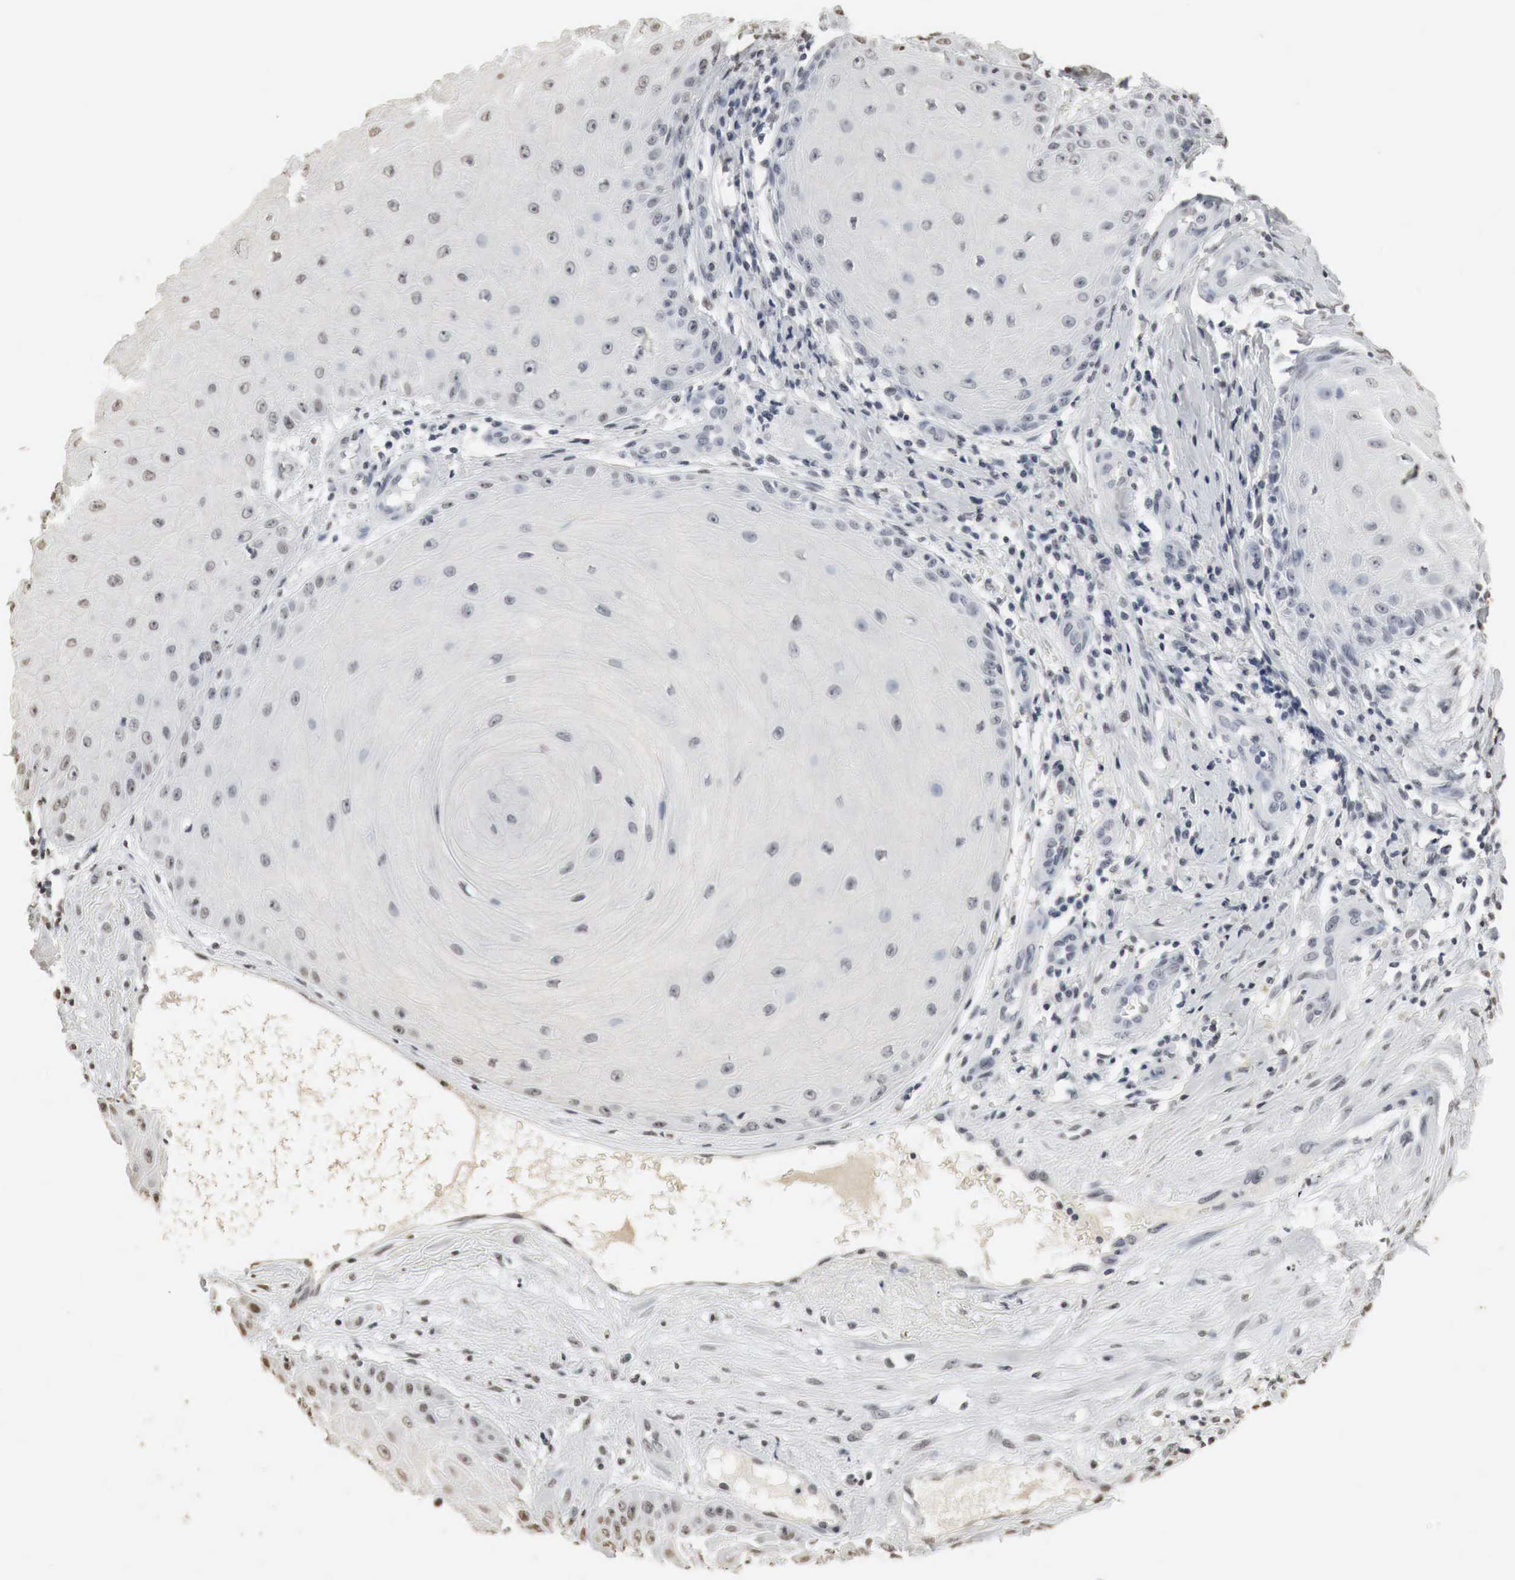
{"staining": {"intensity": "weak", "quantity": "<25%", "location": "nuclear"}, "tissue": "skin cancer", "cell_type": "Tumor cells", "image_type": "cancer", "snomed": [{"axis": "morphology", "description": "Squamous cell carcinoma, NOS"}, {"axis": "topography", "description": "Skin"}], "caption": "Immunohistochemistry of skin squamous cell carcinoma reveals no positivity in tumor cells.", "gene": "ERBB4", "patient": {"sex": "male", "age": 57}}